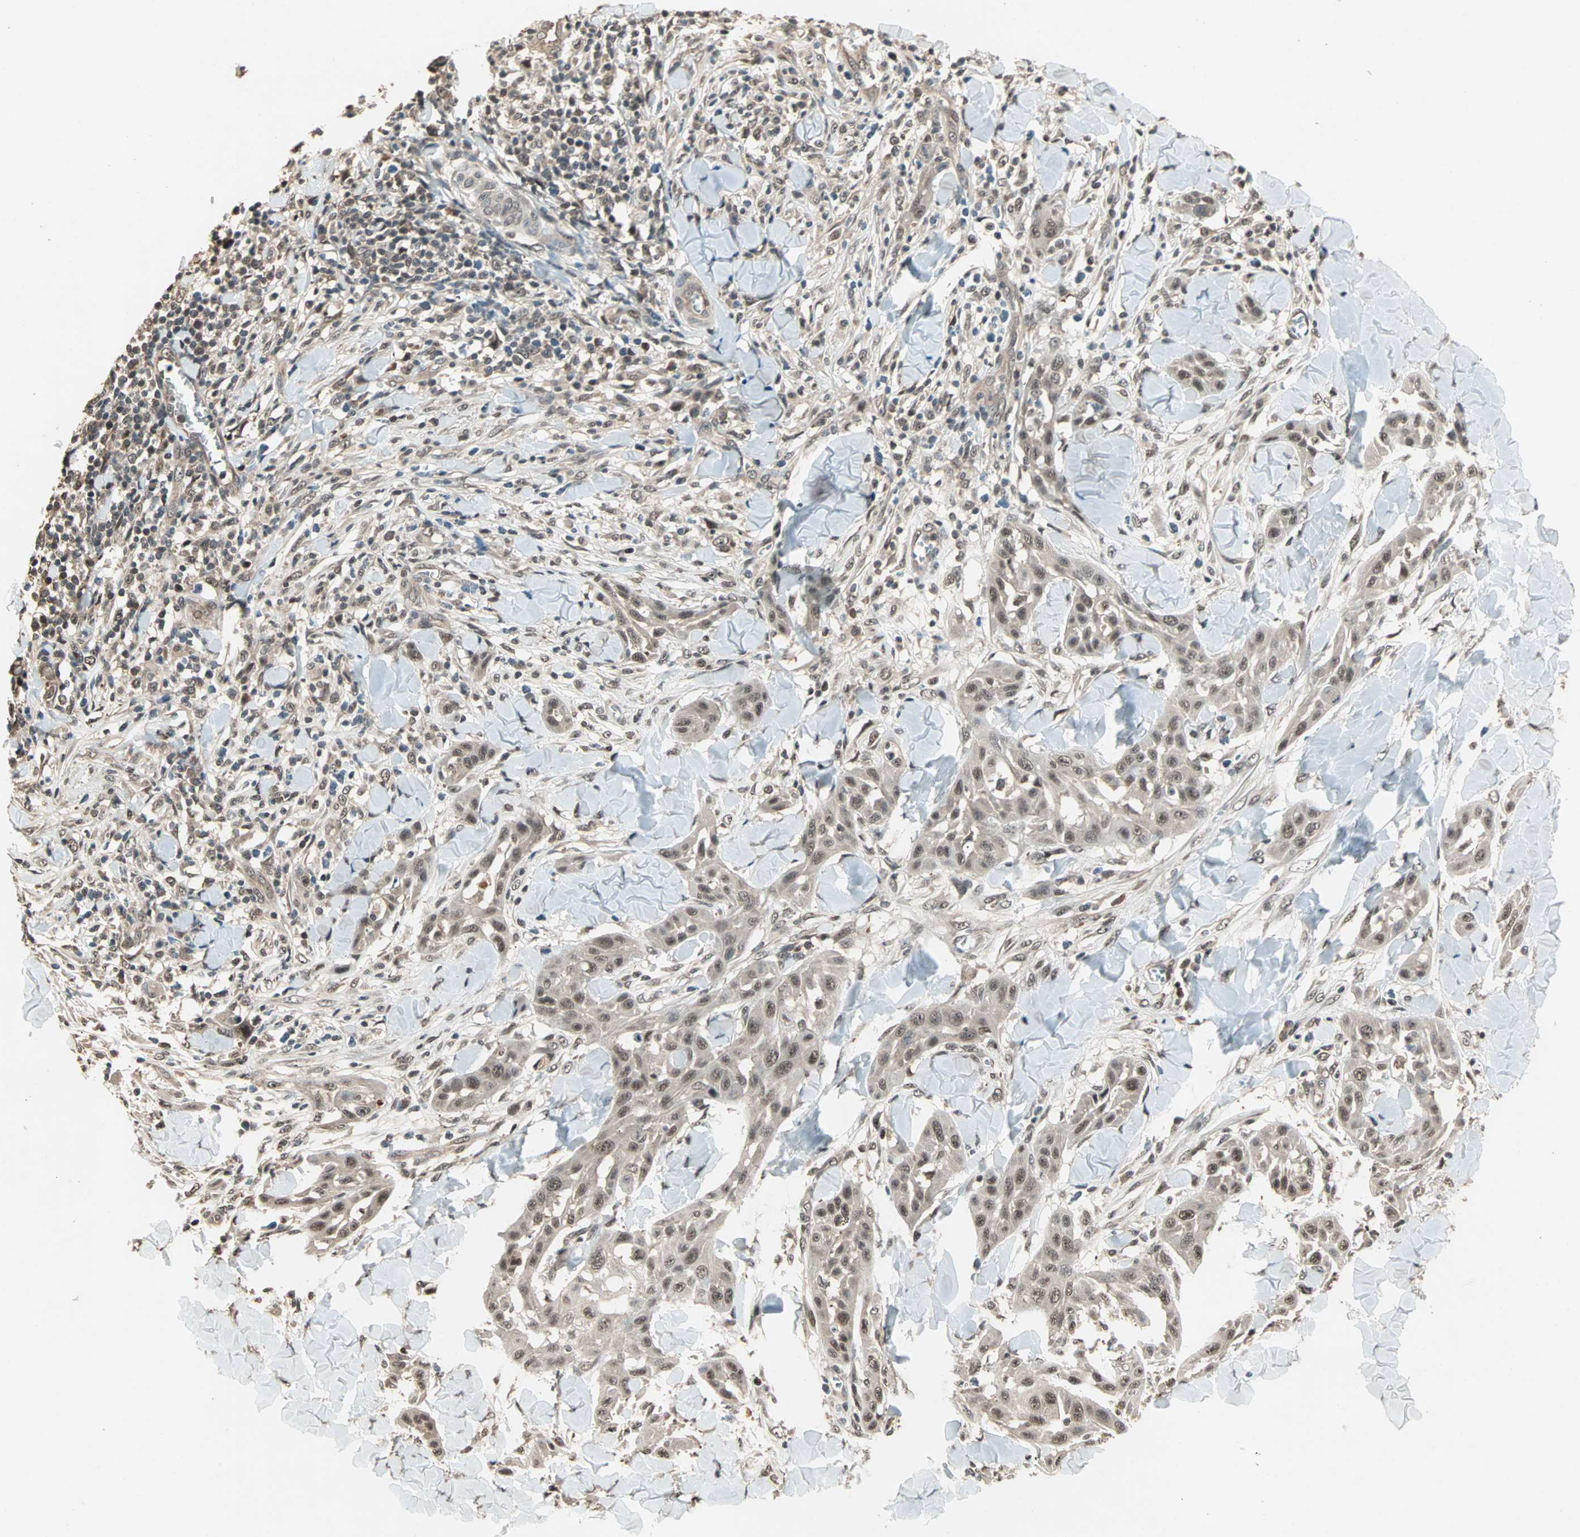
{"staining": {"intensity": "moderate", "quantity": ">75%", "location": "nuclear"}, "tissue": "skin cancer", "cell_type": "Tumor cells", "image_type": "cancer", "snomed": [{"axis": "morphology", "description": "Squamous cell carcinoma, NOS"}, {"axis": "topography", "description": "Skin"}], "caption": "An image of human skin cancer stained for a protein demonstrates moderate nuclear brown staining in tumor cells.", "gene": "ZNF701", "patient": {"sex": "male", "age": 24}}